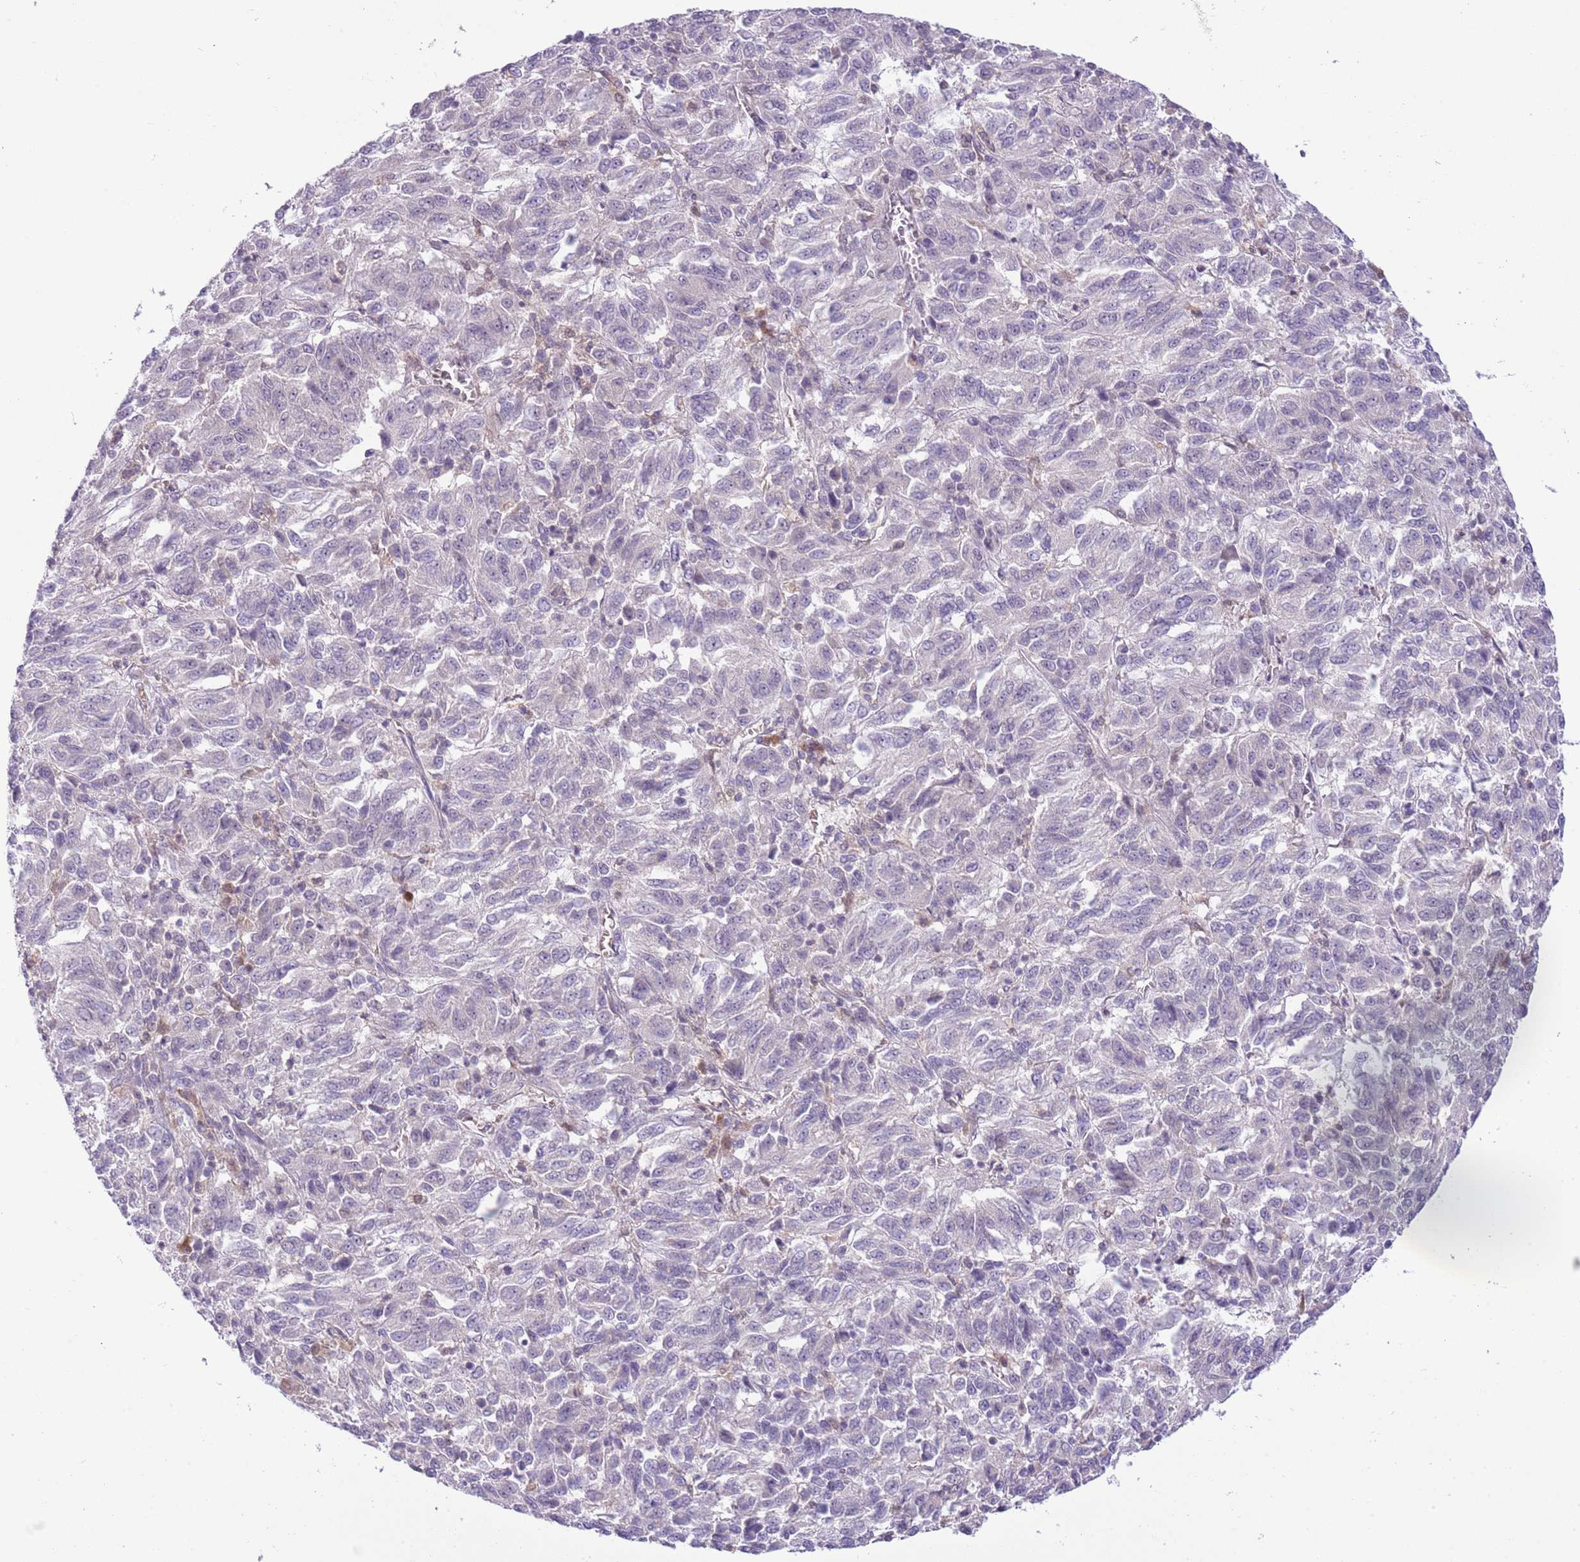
{"staining": {"intensity": "negative", "quantity": "none", "location": "none"}, "tissue": "melanoma", "cell_type": "Tumor cells", "image_type": "cancer", "snomed": [{"axis": "morphology", "description": "Malignant melanoma, Metastatic site"}, {"axis": "topography", "description": "Lung"}], "caption": "There is no significant staining in tumor cells of malignant melanoma (metastatic site).", "gene": "GALK2", "patient": {"sex": "male", "age": 64}}